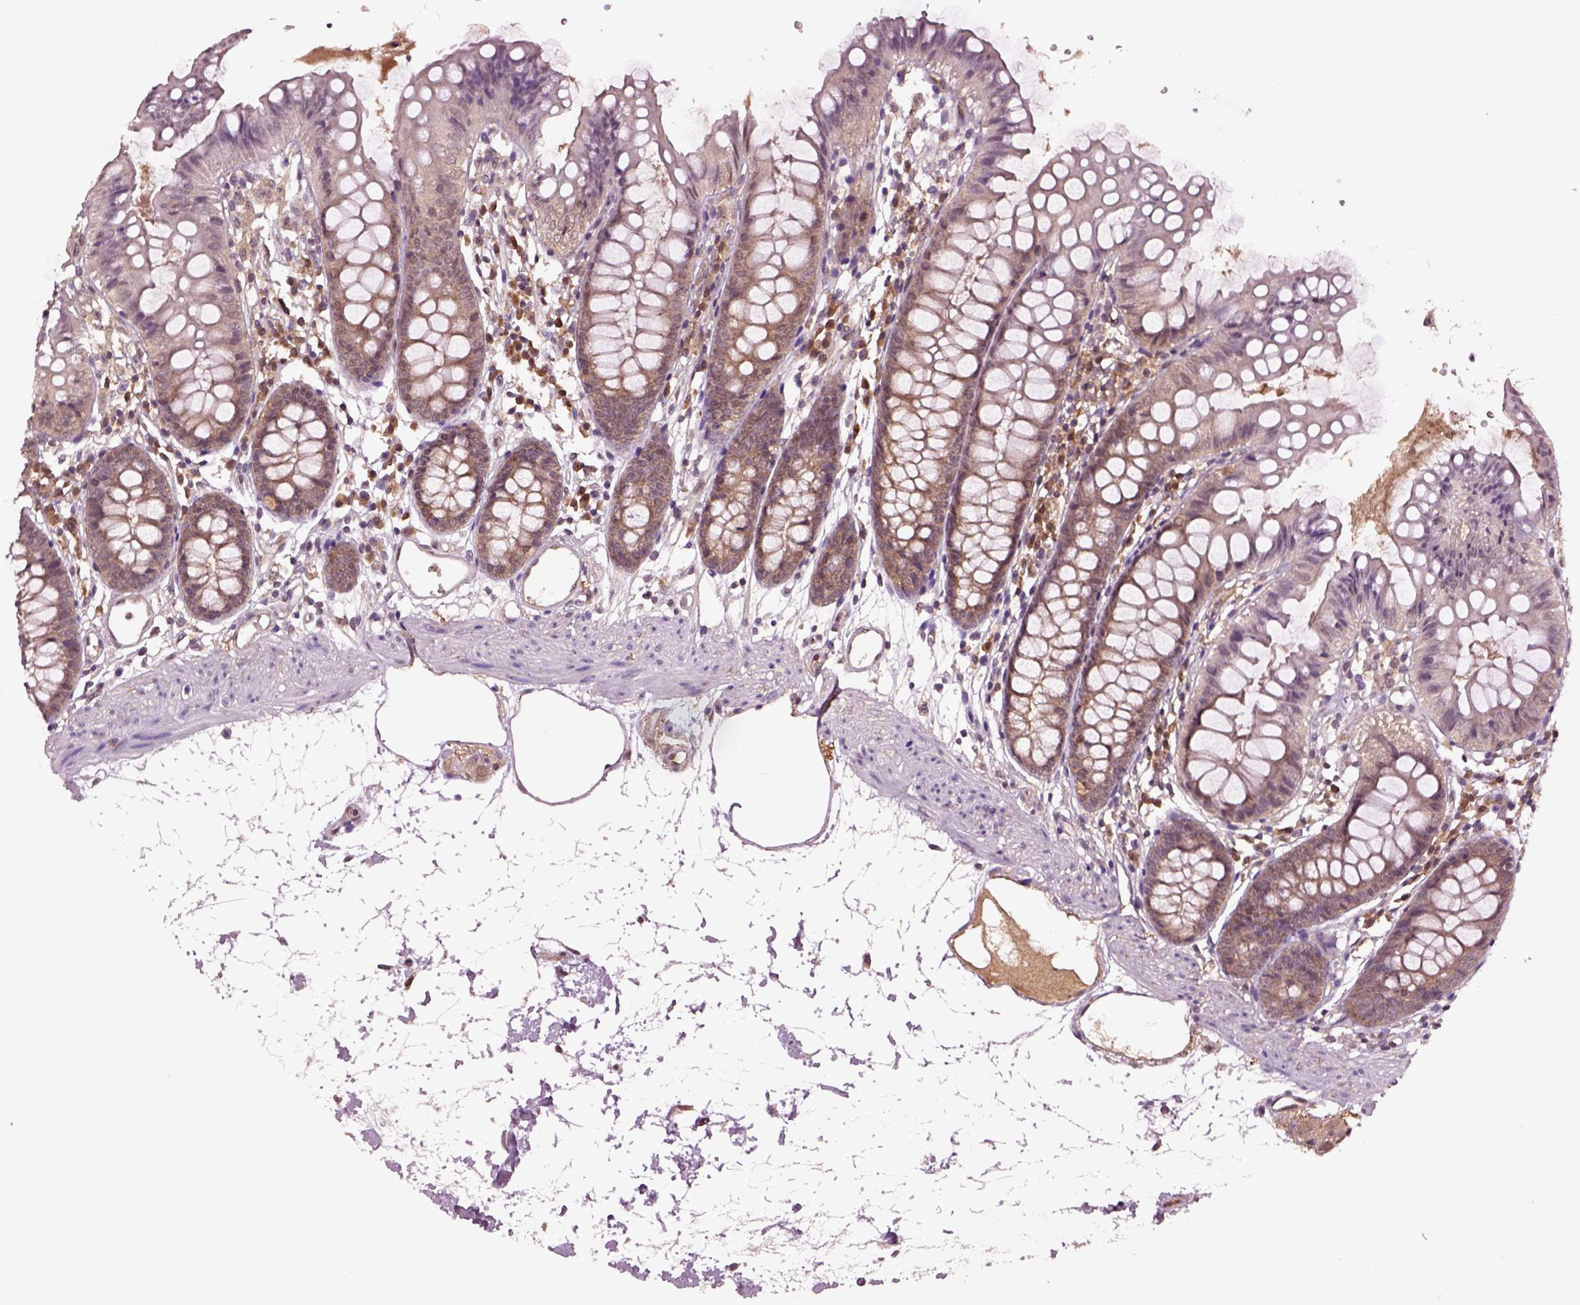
{"staining": {"intensity": "weak", "quantity": ">75%", "location": "cytoplasmic/membranous"}, "tissue": "colon", "cell_type": "Endothelial cells", "image_type": "normal", "snomed": [{"axis": "morphology", "description": "Normal tissue, NOS"}, {"axis": "topography", "description": "Colon"}], "caption": "Immunohistochemistry of benign colon exhibits low levels of weak cytoplasmic/membranous positivity in approximately >75% of endothelial cells. (DAB IHC with brightfield microscopy, high magnification).", "gene": "MDP1", "patient": {"sex": "female", "age": 84}}